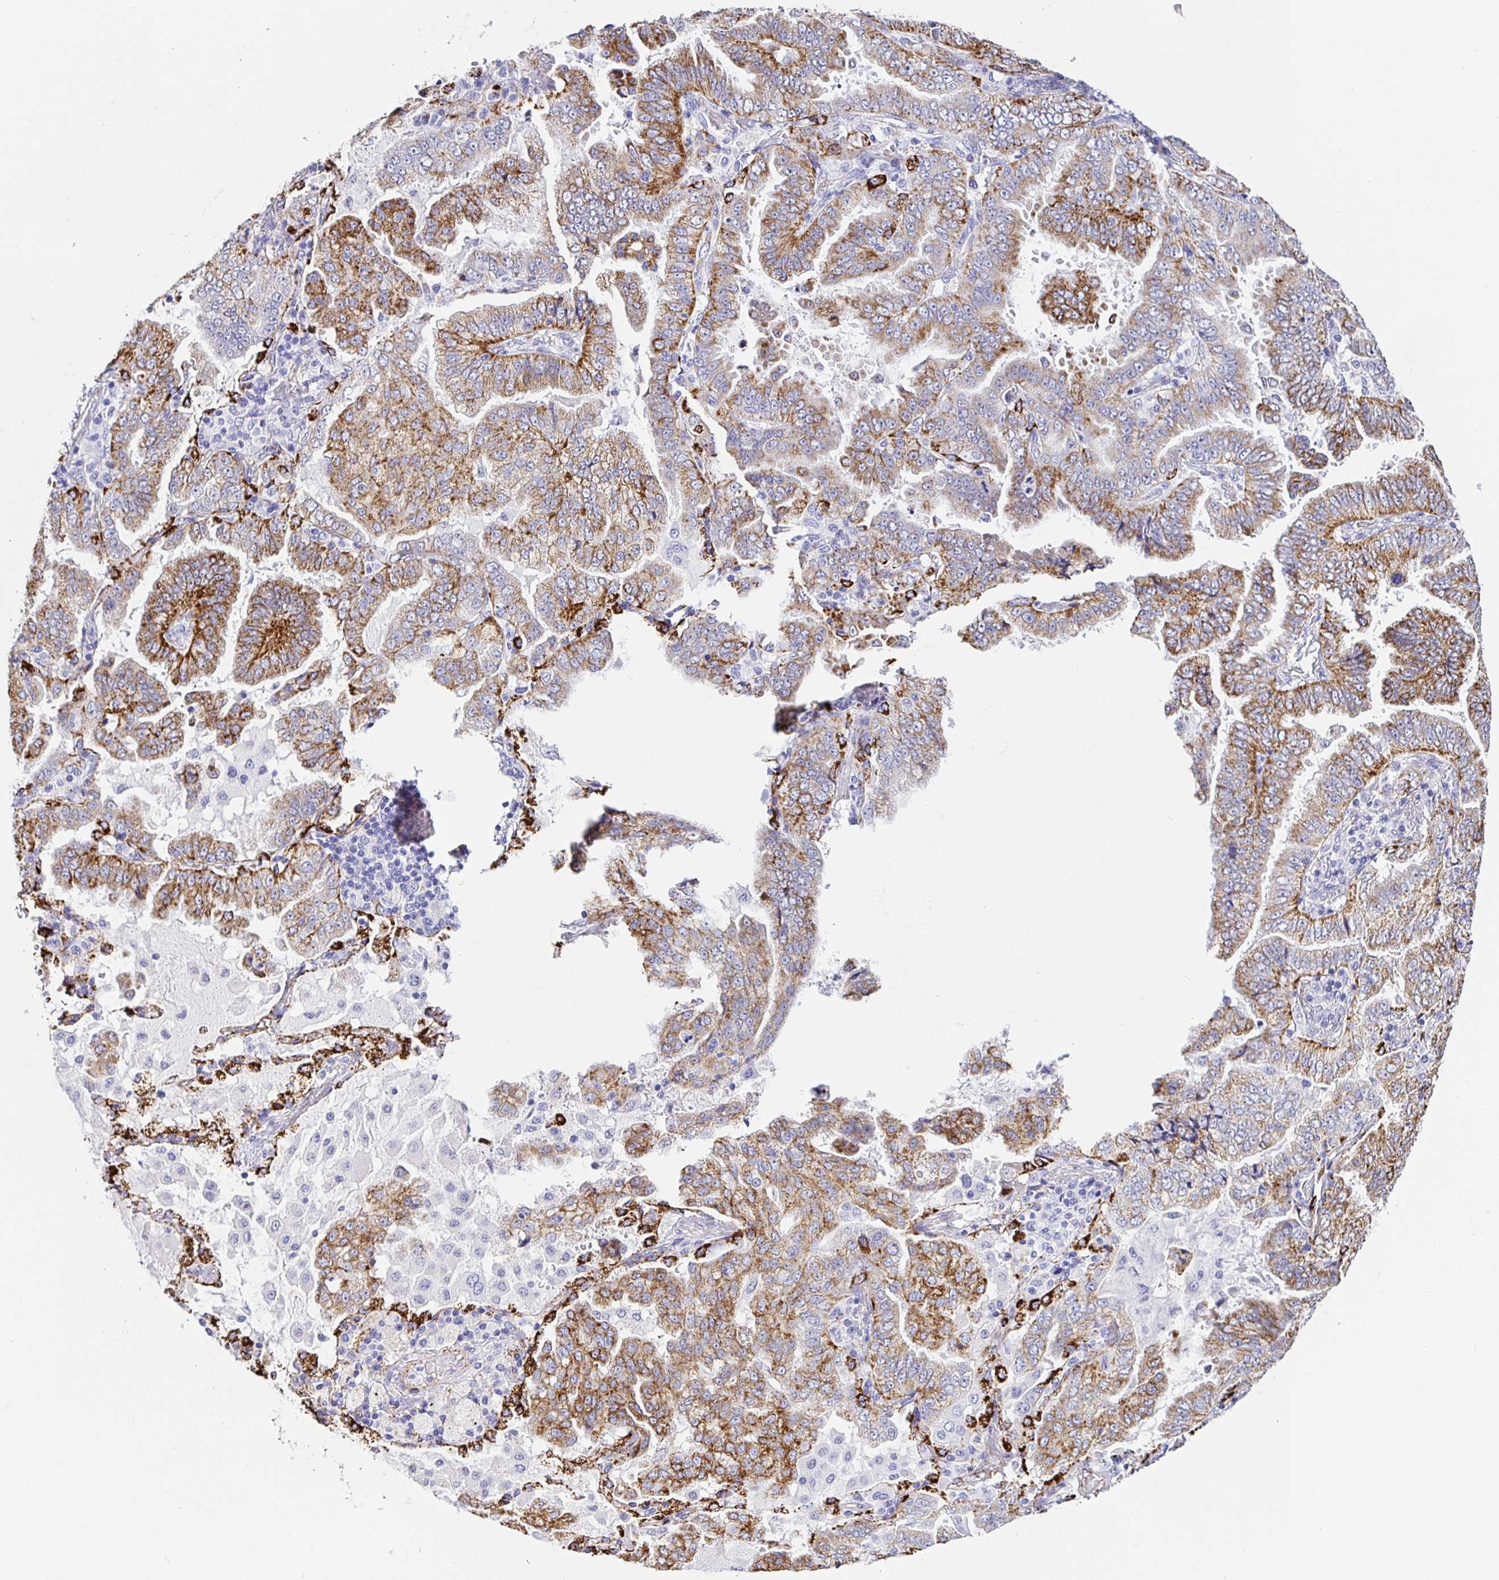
{"staining": {"intensity": "moderate", "quantity": "25%-75%", "location": "cytoplasmic/membranous"}, "tissue": "lung cancer", "cell_type": "Tumor cells", "image_type": "cancer", "snomed": [{"axis": "morphology", "description": "Aneuploidy"}, {"axis": "morphology", "description": "Adenocarcinoma, NOS"}, {"axis": "morphology", "description": "Adenocarcinoma, metastatic, NOS"}, {"axis": "topography", "description": "Lymph node"}, {"axis": "topography", "description": "Lung"}], "caption": "A medium amount of moderate cytoplasmic/membranous staining is seen in approximately 25%-75% of tumor cells in lung cancer (metastatic adenocarcinoma) tissue. Using DAB (brown) and hematoxylin (blue) stains, captured at high magnification using brightfield microscopy.", "gene": "MAOA", "patient": {"sex": "female", "age": 48}}